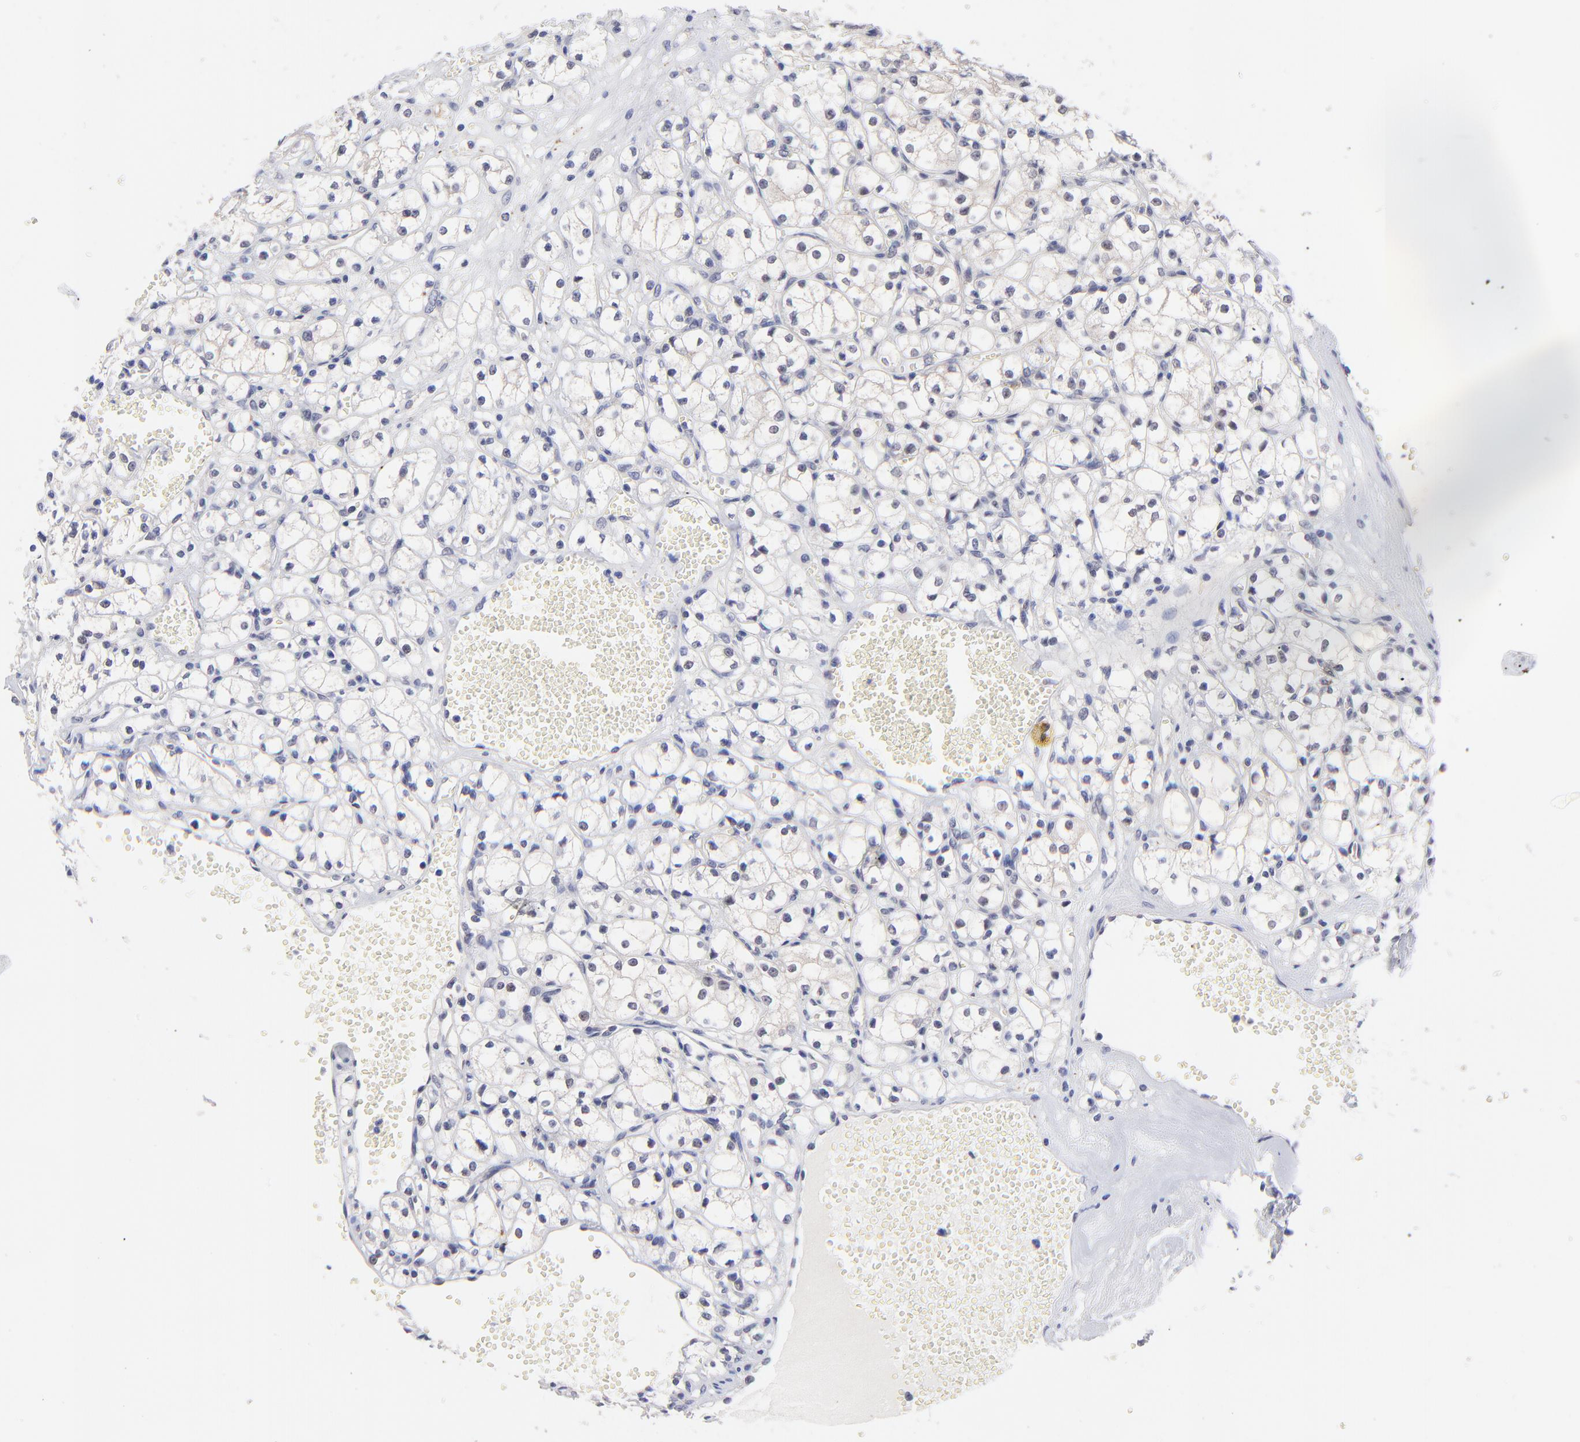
{"staining": {"intensity": "weak", "quantity": "<25%", "location": "cytoplasmic/membranous"}, "tissue": "renal cancer", "cell_type": "Tumor cells", "image_type": "cancer", "snomed": [{"axis": "morphology", "description": "Adenocarcinoma, NOS"}, {"axis": "topography", "description": "Kidney"}], "caption": "DAB (3,3'-diaminobenzidine) immunohistochemical staining of renal cancer (adenocarcinoma) displays no significant staining in tumor cells.", "gene": "ZNF747", "patient": {"sex": "male", "age": 61}}